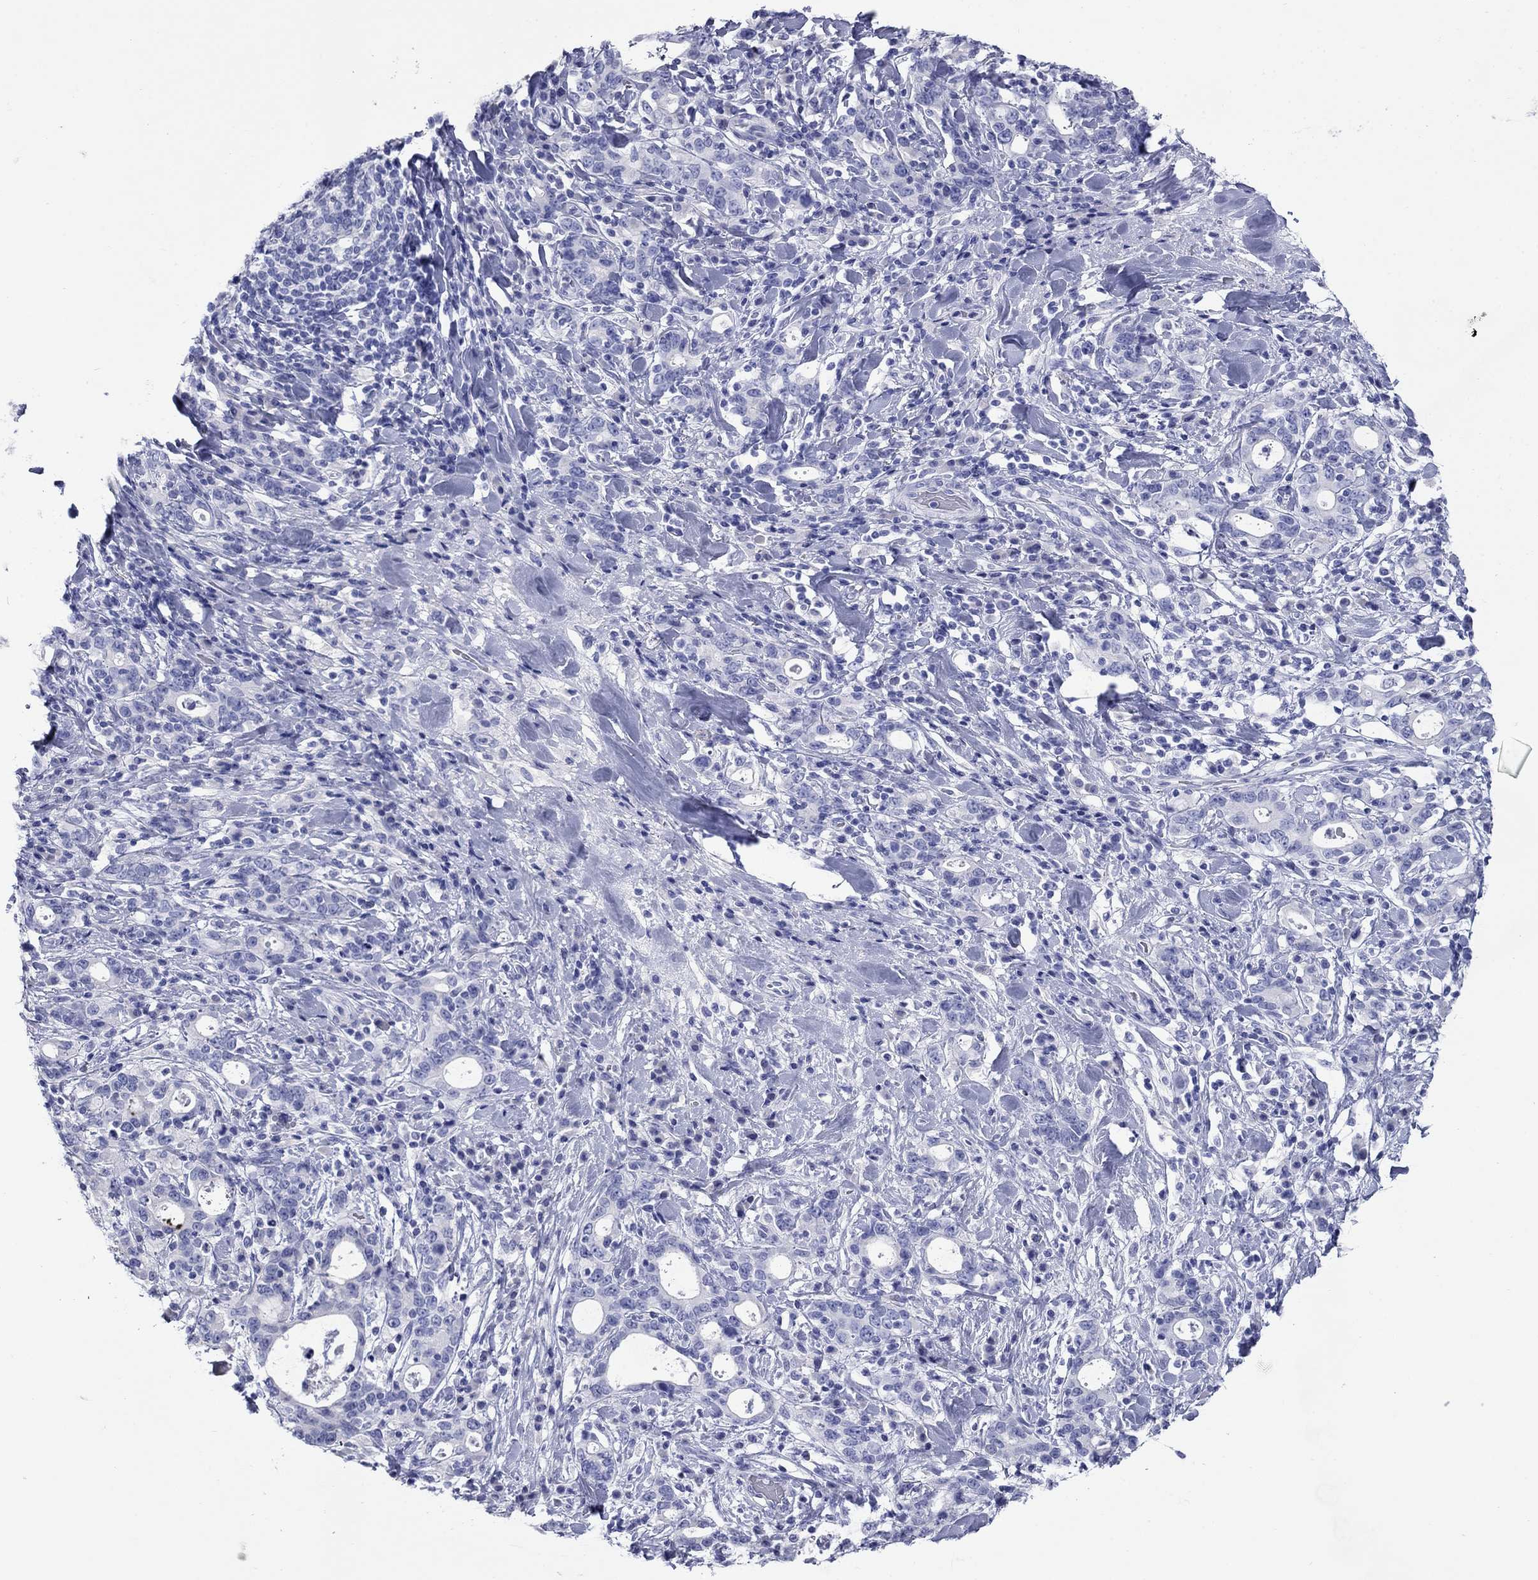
{"staining": {"intensity": "negative", "quantity": "none", "location": "none"}, "tissue": "stomach cancer", "cell_type": "Tumor cells", "image_type": "cancer", "snomed": [{"axis": "morphology", "description": "Adenocarcinoma, NOS"}, {"axis": "topography", "description": "Stomach"}], "caption": "The immunohistochemistry (IHC) photomicrograph has no significant staining in tumor cells of stomach adenocarcinoma tissue.", "gene": "GIP", "patient": {"sex": "male", "age": 79}}